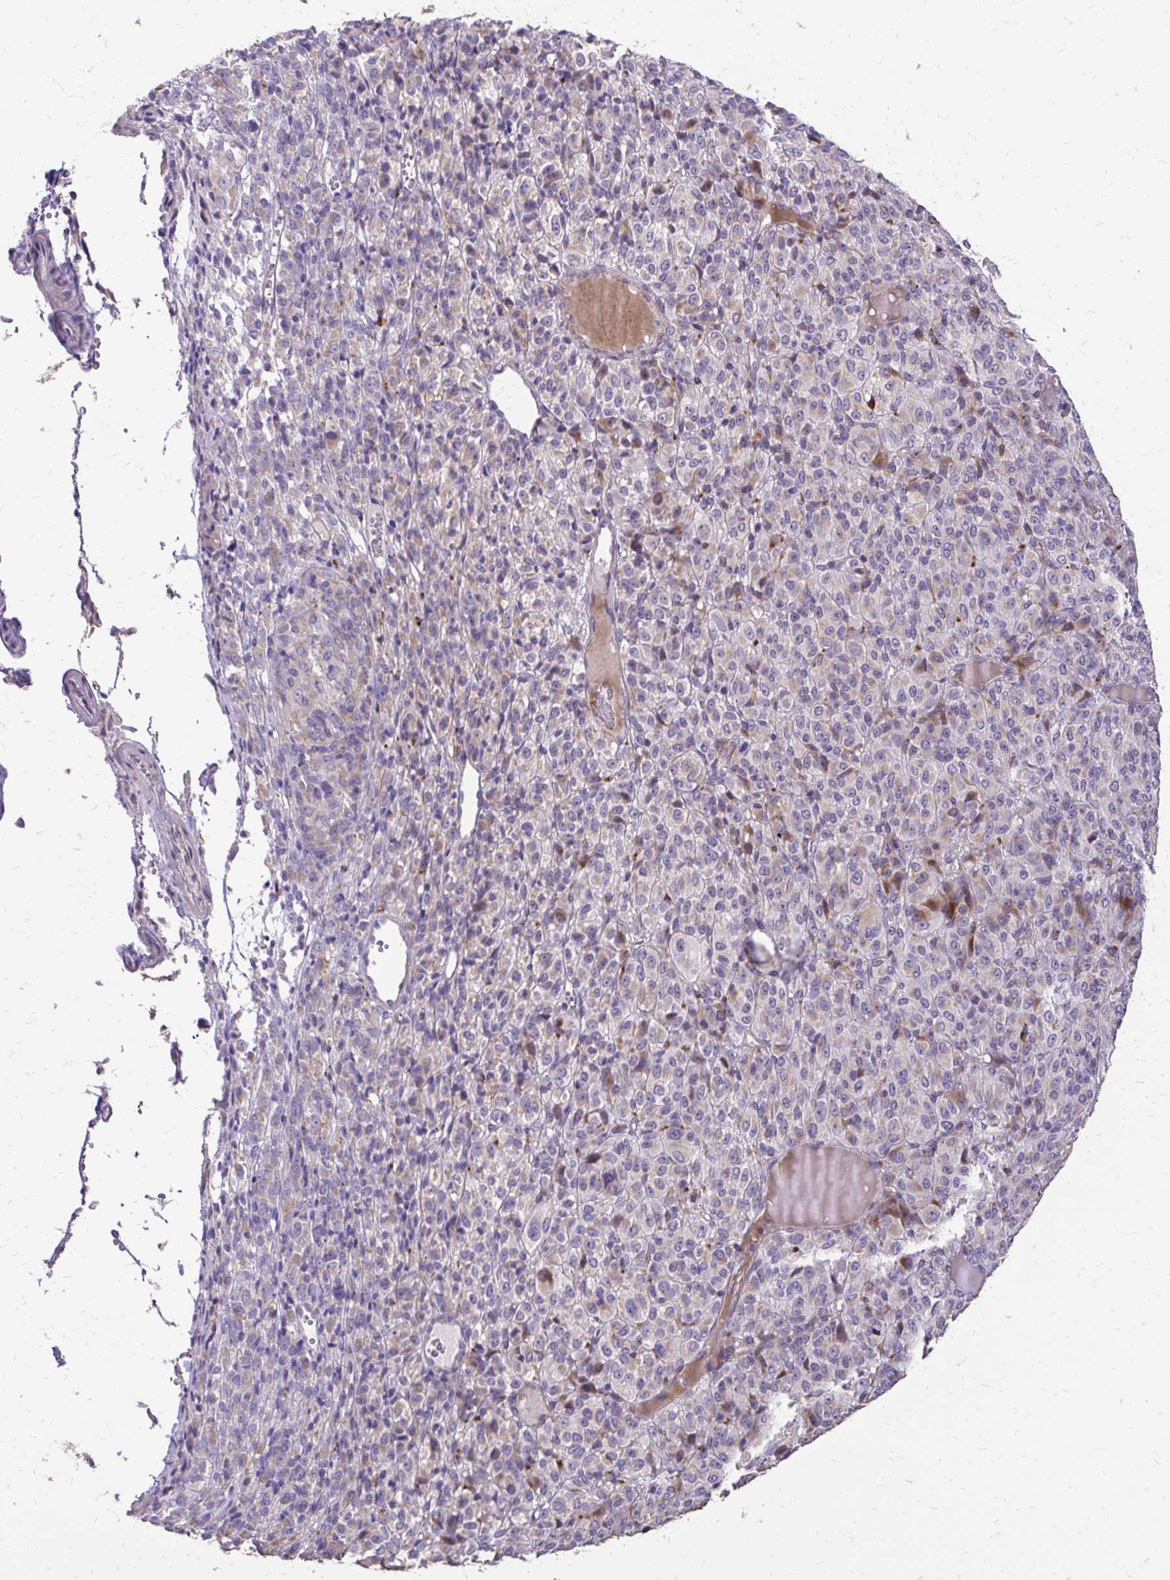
{"staining": {"intensity": "negative", "quantity": "none", "location": "none"}, "tissue": "melanoma", "cell_type": "Tumor cells", "image_type": "cancer", "snomed": [{"axis": "morphology", "description": "Malignant melanoma, Metastatic site"}, {"axis": "topography", "description": "Brain"}], "caption": "Immunohistochemical staining of melanoma reveals no significant staining in tumor cells.", "gene": "MYORG", "patient": {"sex": "female", "age": 56}}